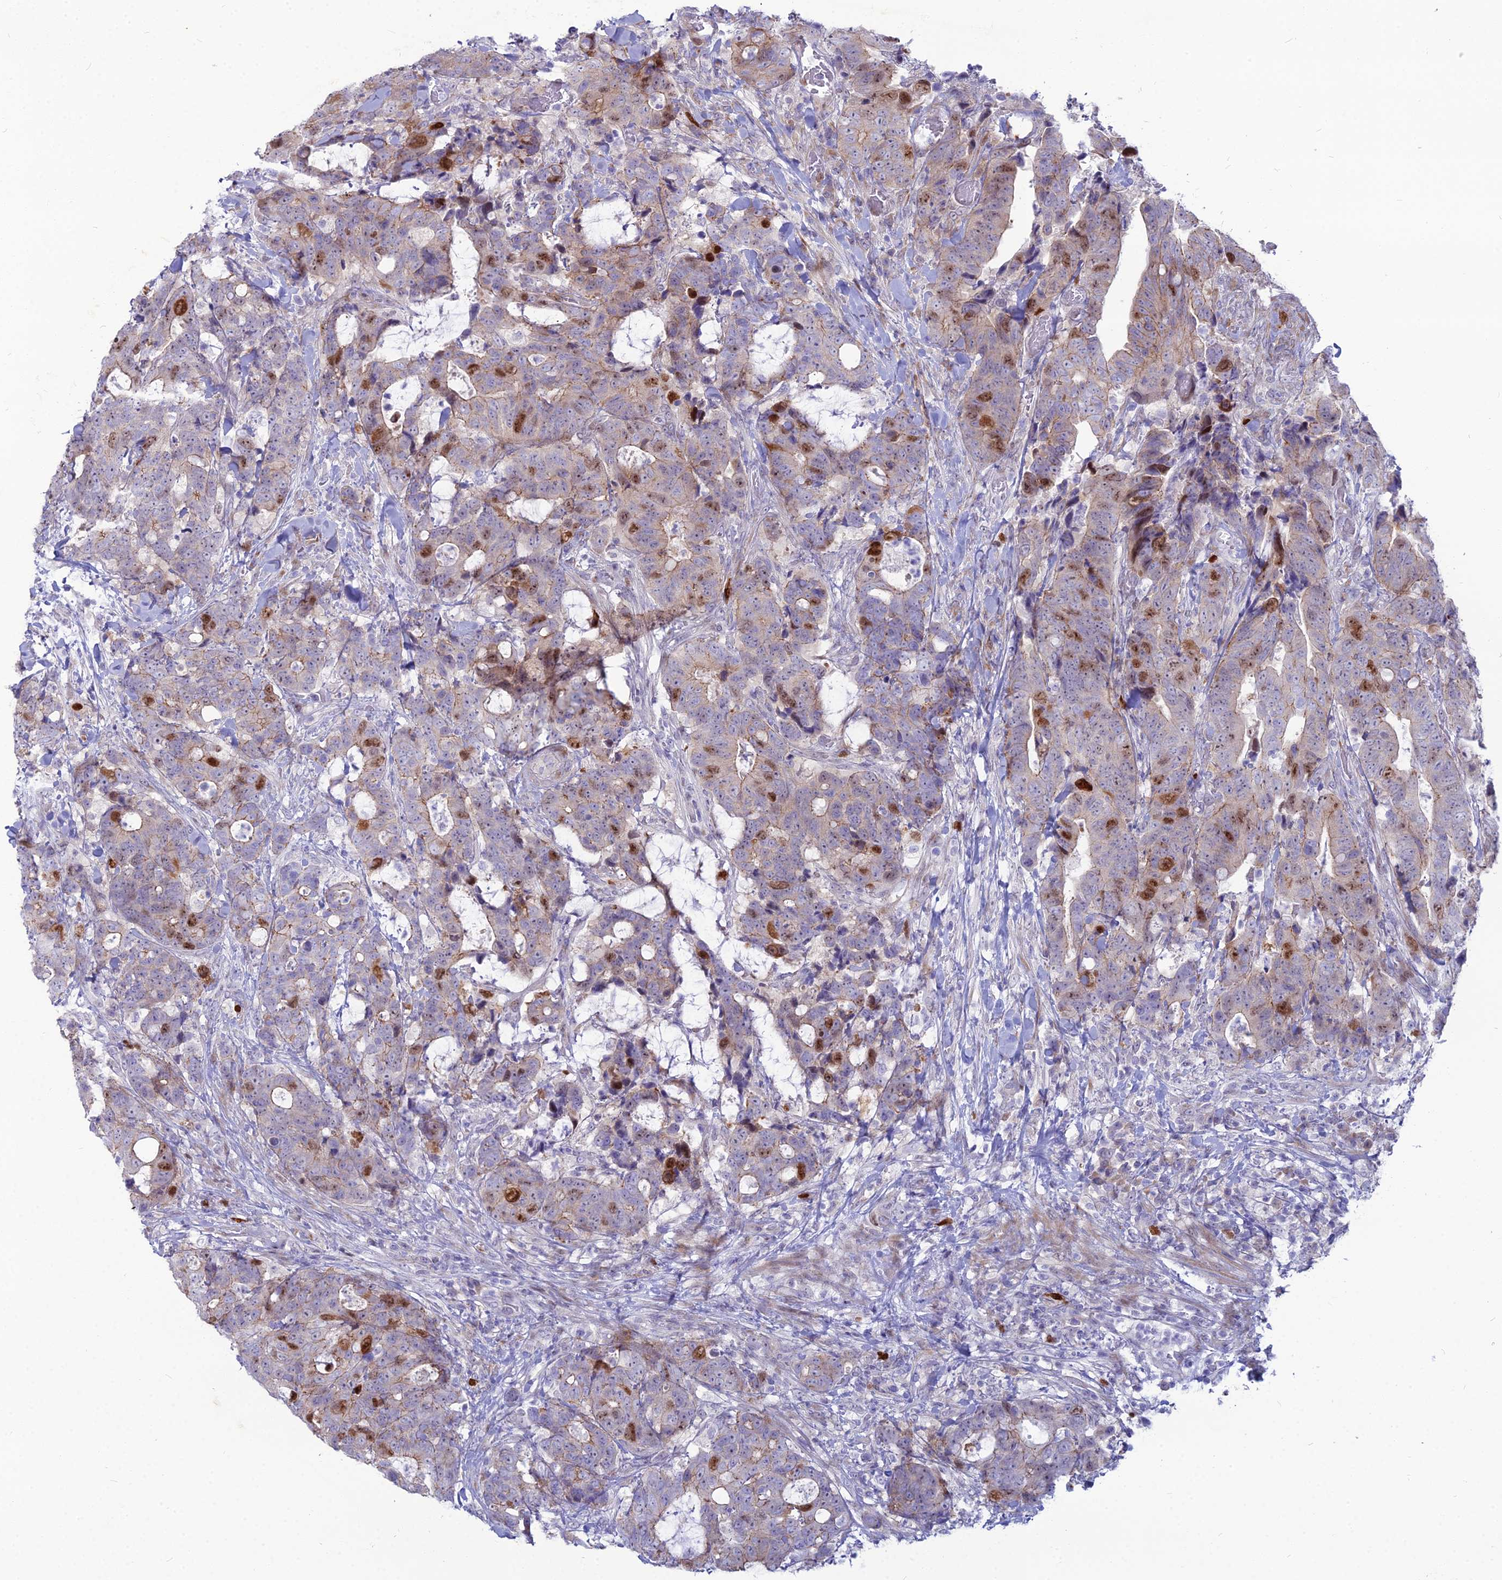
{"staining": {"intensity": "moderate", "quantity": "<25%", "location": "cytoplasmic/membranous,nuclear"}, "tissue": "colorectal cancer", "cell_type": "Tumor cells", "image_type": "cancer", "snomed": [{"axis": "morphology", "description": "Adenocarcinoma, NOS"}, {"axis": "topography", "description": "Colon"}], "caption": "Immunohistochemistry (IHC) (DAB (3,3'-diaminobenzidine)) staining of colorectal cancer (adenocarcinoma) shows moderate cytoplasmic/membranous and nuclear protein staining in about <25% of tumor cells.", "gene": "NUSAP1", "patient": {"sex": "female", "age": 82}}